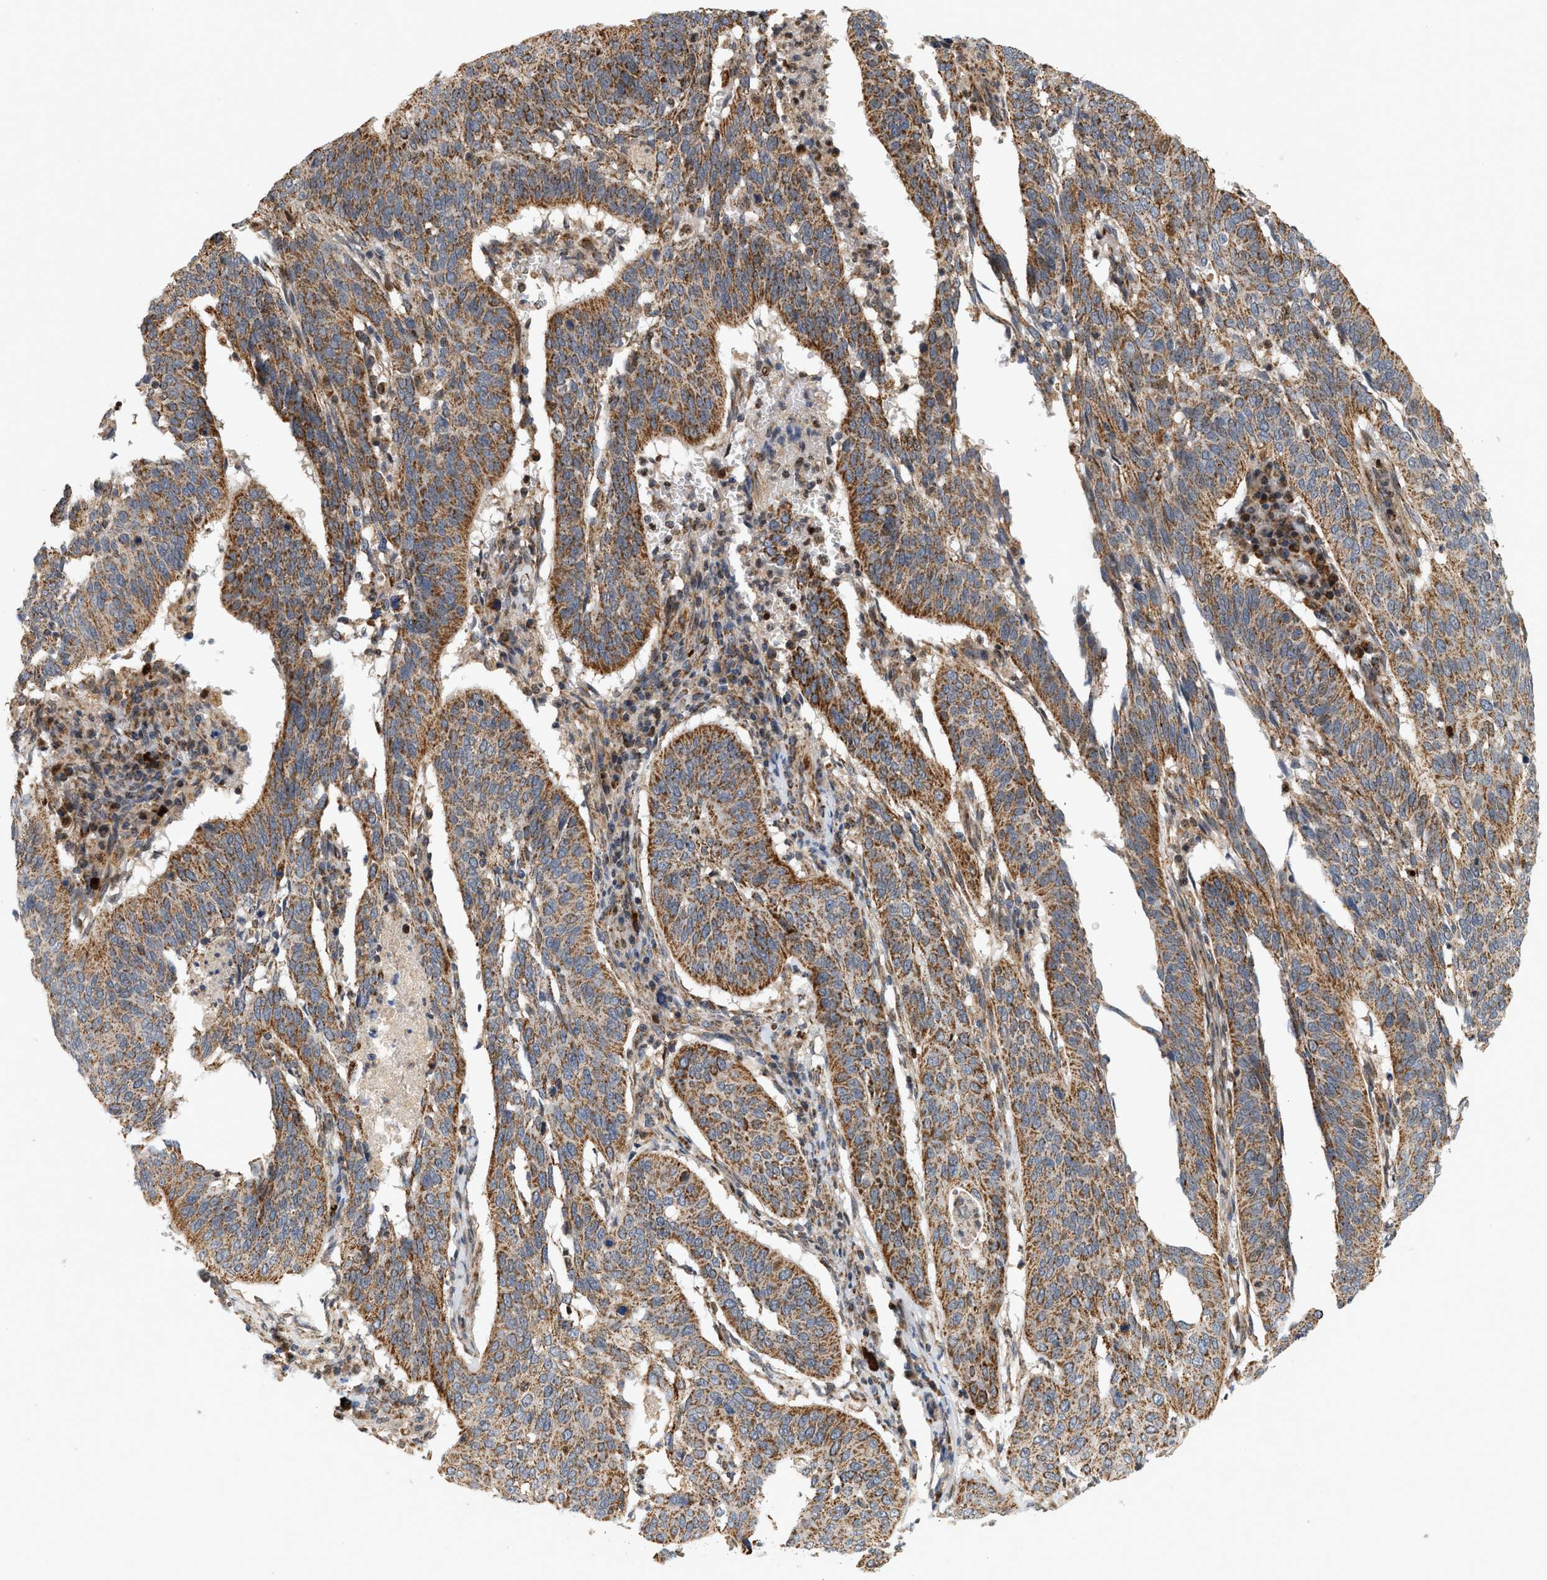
{"staining": {"intensity": "moderate", "quantity": ">75%", "location": "cytoplasmic/membranous"}, "tissue": "cervical cancer", "cell_type": "Tumor cells", "image_type": "cancer", "snomed": [{"axis": "morphology", "description": "Normal tissue, NOS"}, {"axis": "morphology", "description": "Squamous cell carcinoma, NOS"}, {"axis": "topography", "description": "Cervix"}], "caption": "This is an image of IHC staining of cervical cancer, which shows moderate staining in the cytoplasmic/membranous of tumor cells.", "gene": "MCU", "patient": {"sex": "female", "age": 39}}